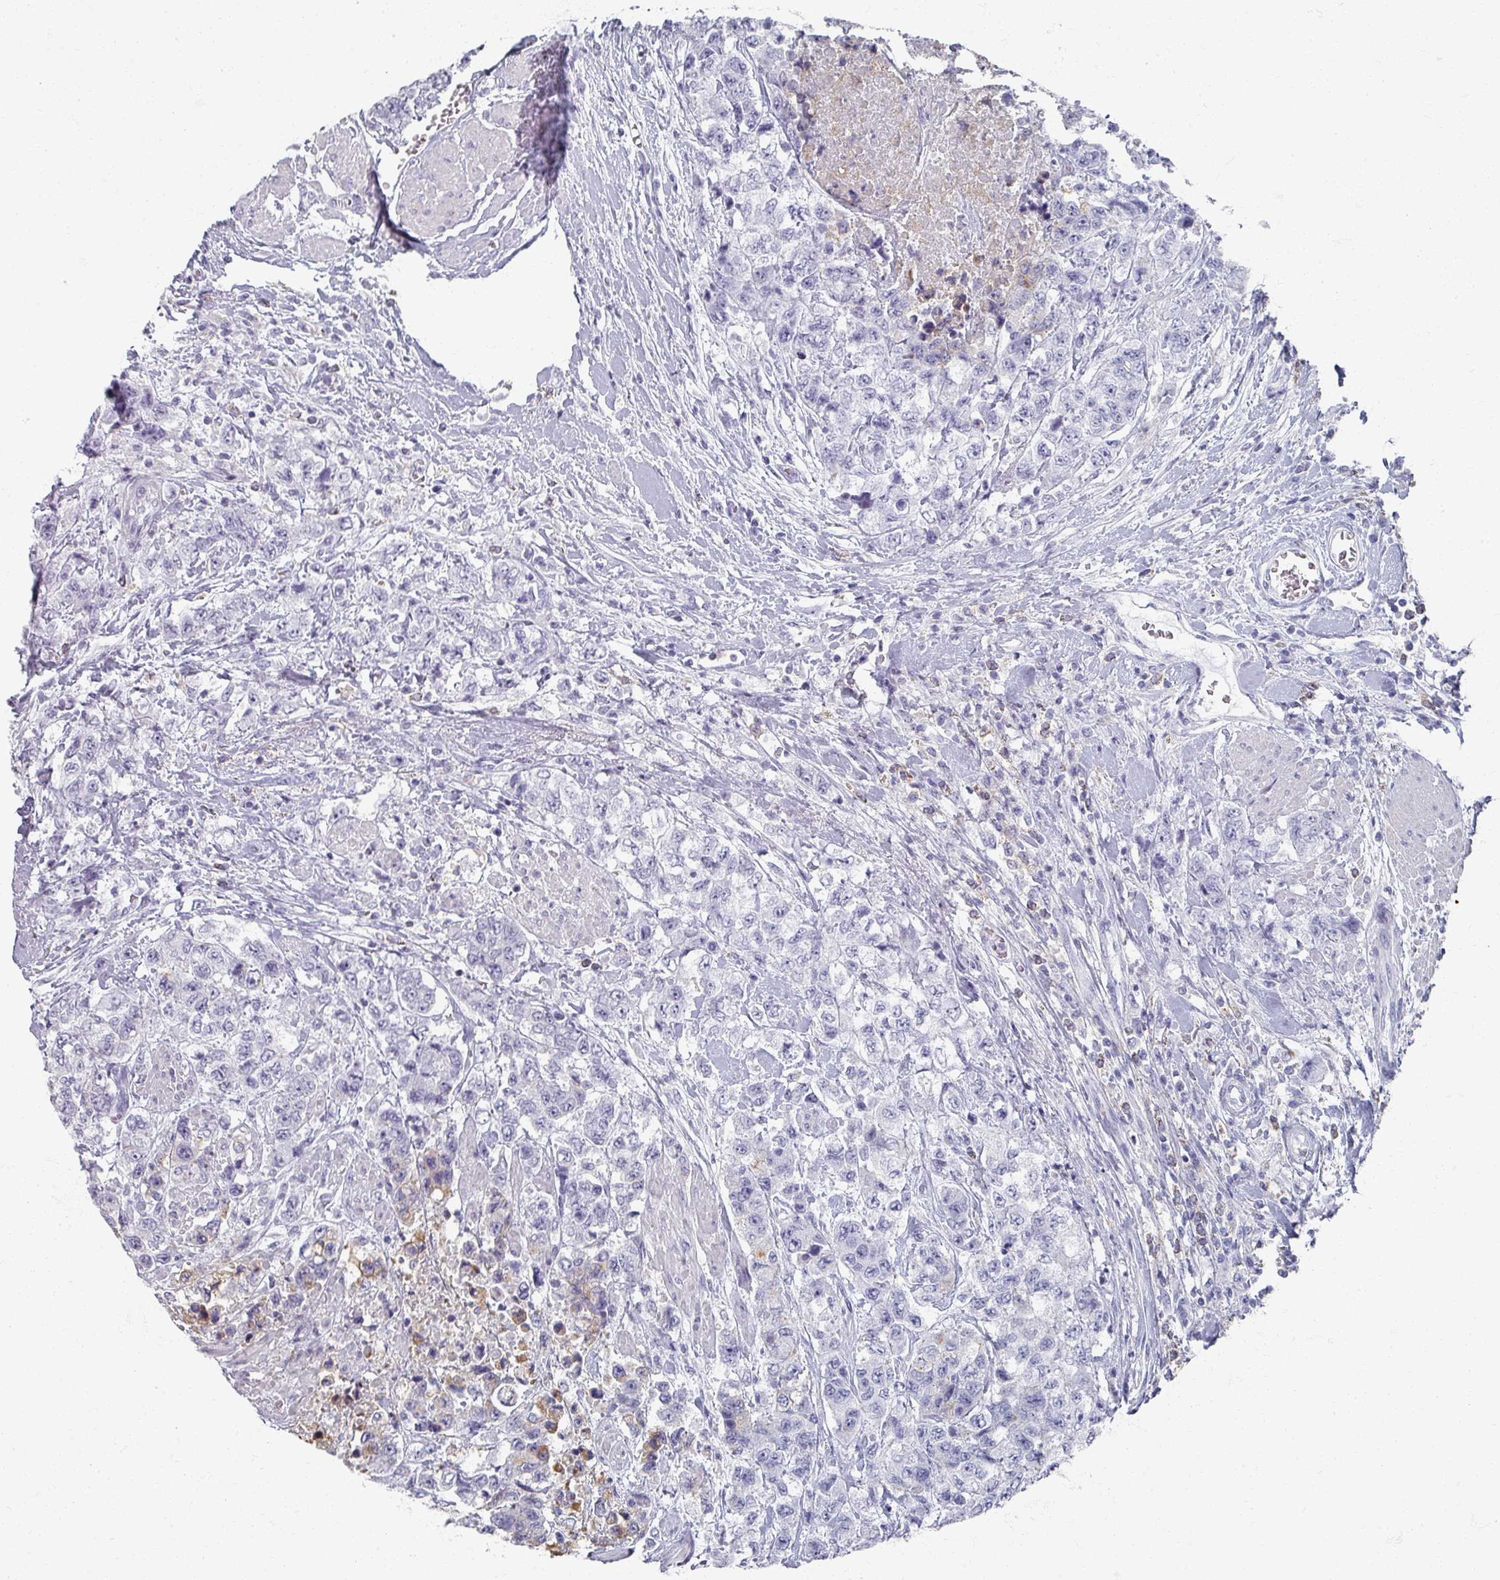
{"staining": {"intensity": "negative", "quantity": "none", "location": "none"}, "tissue": "urothelial cancer", "cell_type": "Tumor cells", "image_type": "cancer", "snomed": [{"axis": "morphology", "description": "Urothelial carcinoma, High grade"}, {"axis": "topography", "description": "Urinary bladder"}], "caption": "This is an IHC micrograph of human urothelial cancer. There is no staining in tumor cells.", "gene": "OMG", "patient": {"sex": "female", "age": 78}}